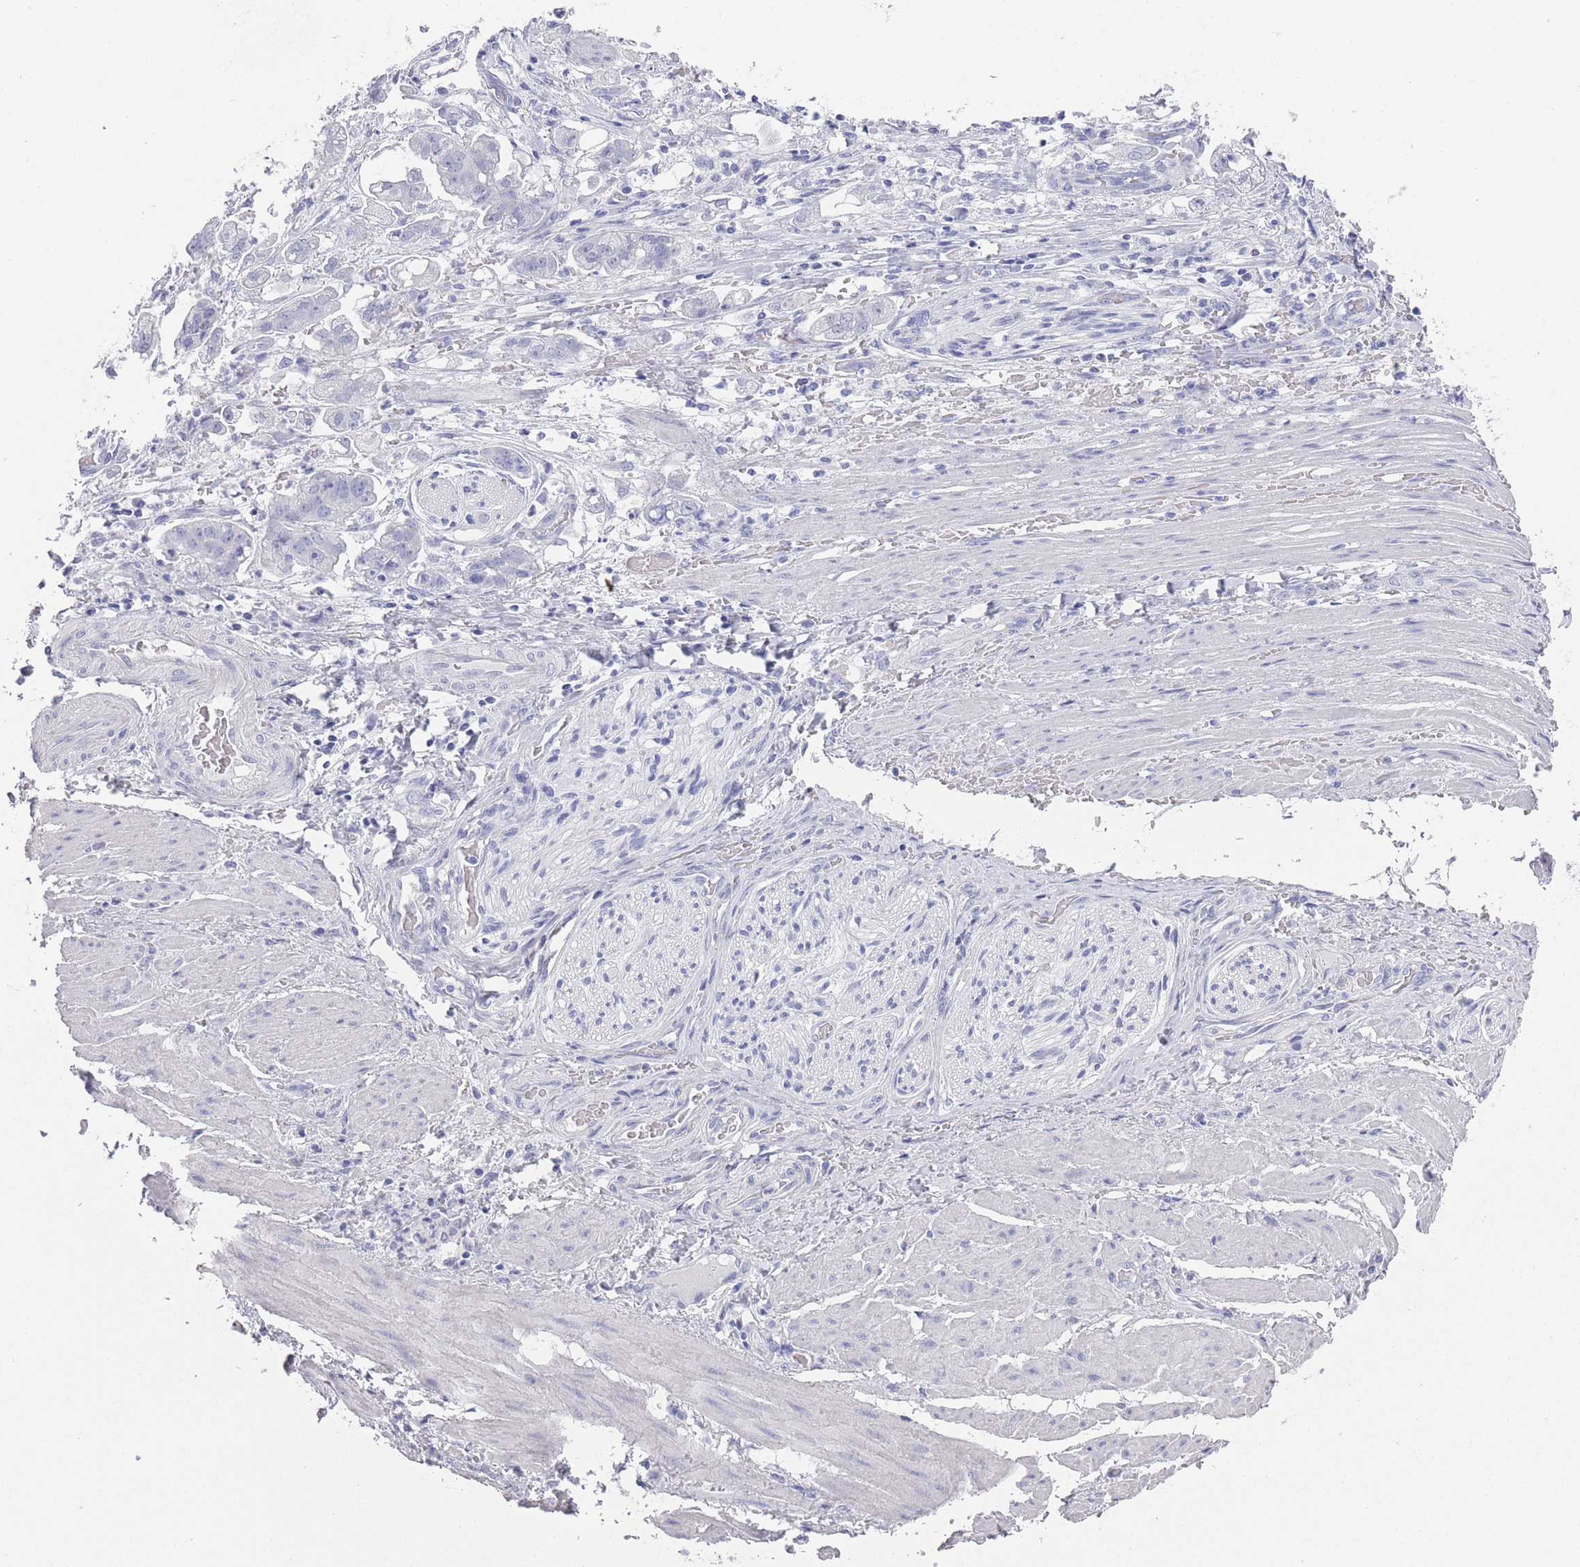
{"staining": {"intensity": "negative", "quantity": "none", "location": "none"}, "tissue": "stomach cancer", "cell_type": "Tumor cells", "image_type": "cancer", "snomed": [{"axis": "morphology", "description": "Adenocarcinoma, NOS"}, {"axis": "topography", "description": "Stomach"}], "caption": "Histopathology image shows no protein staining in tumor cells of stomach cancer tissue.", "gene": "RAB2B", "patient": {"sex": "male", "age": 62}}